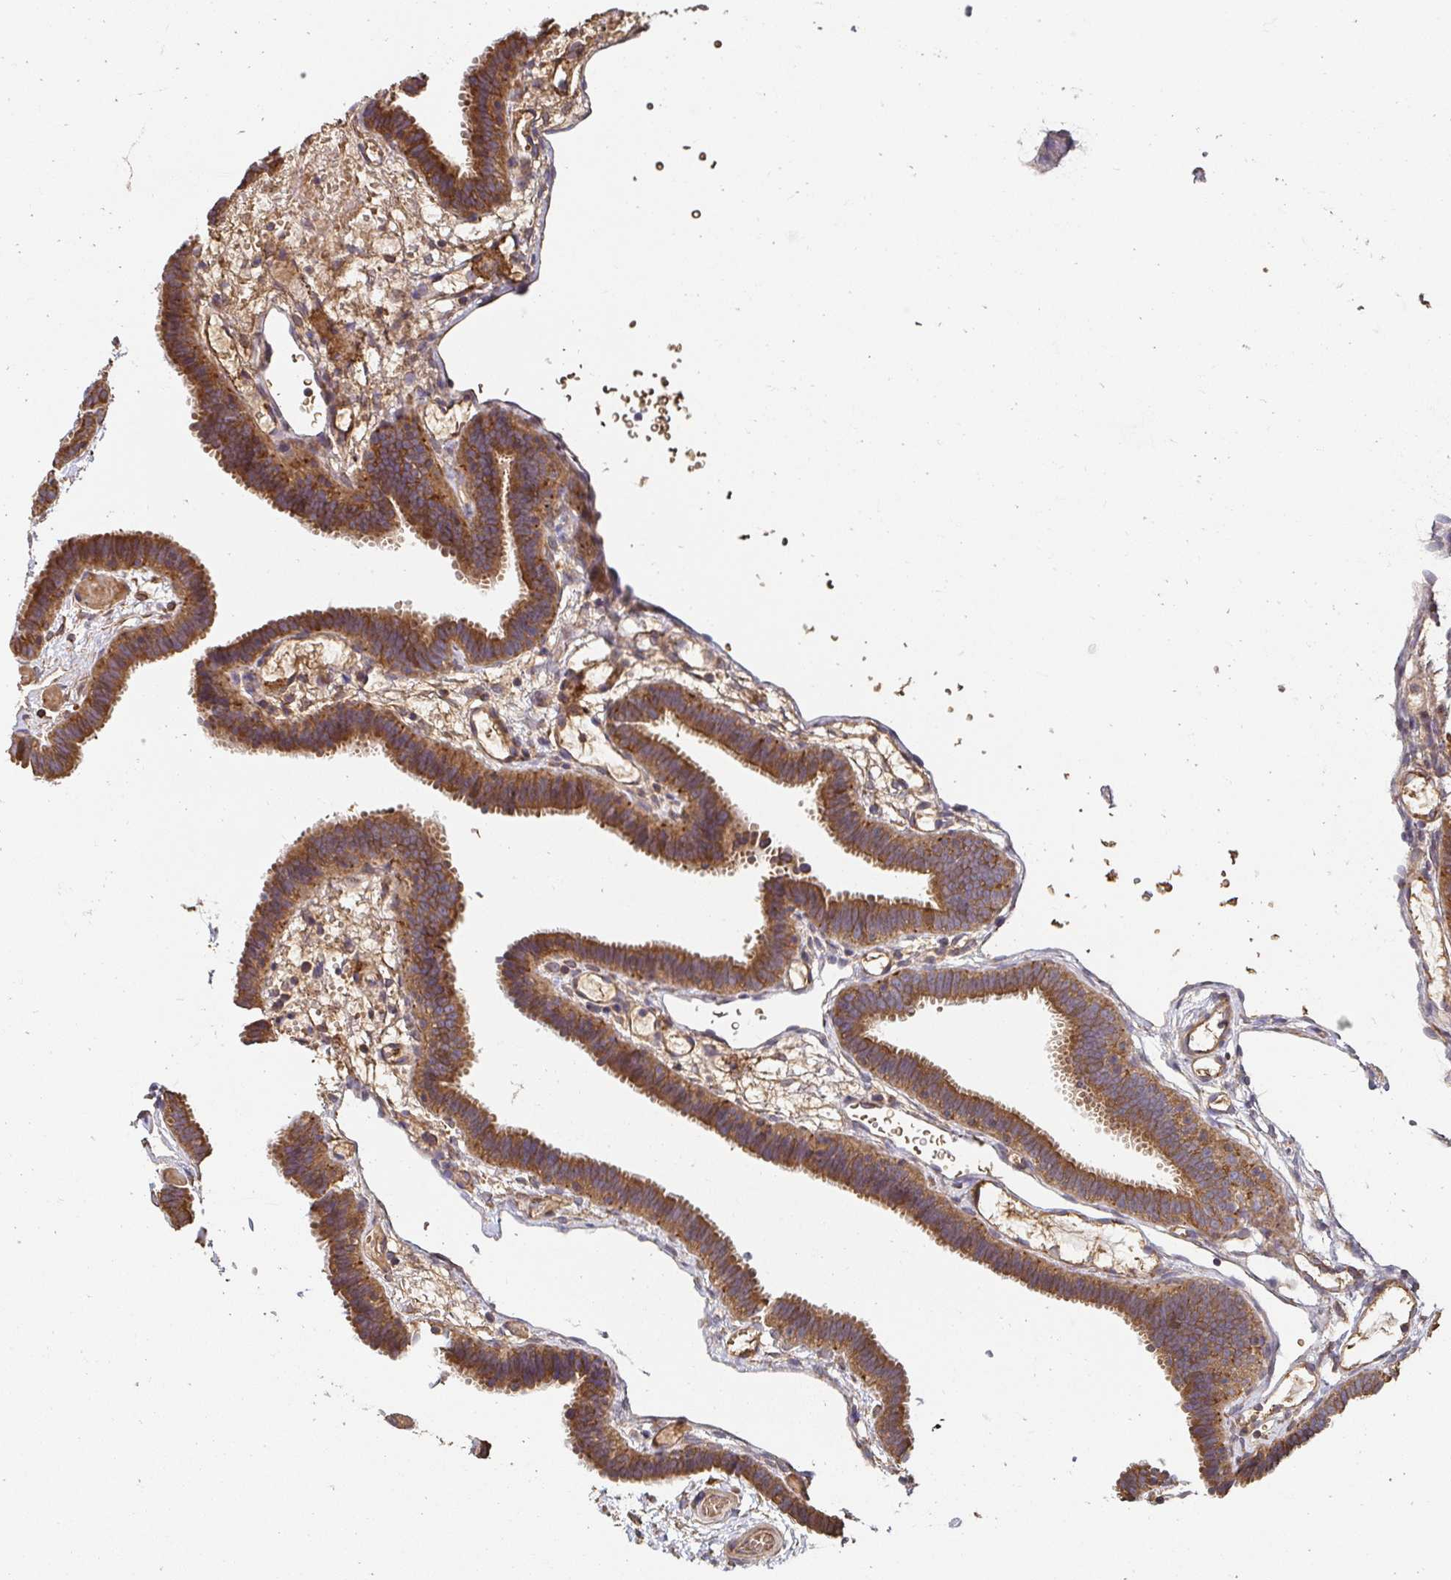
{"staining": {"intensity": "strong", "quantity": ">75%", "location": "cytoplasmic/membranous"}, "tissue": "fallopian tube", "cell_type": "Glandular cells", "image_type": "normal", "snomed": [{"axis": "morphology", "description": "Normal tissue, NOS"}, {"axis": "topography", "description": "Fallopian tube"}], "caption": "Glandular cells demonstrate high levels of strong cytoplasmic/membranous expression in approximately >75% of cells in benign fallopian tube.", "gene": "APBB1", "patient": {"sex": "female", "age": 37}}